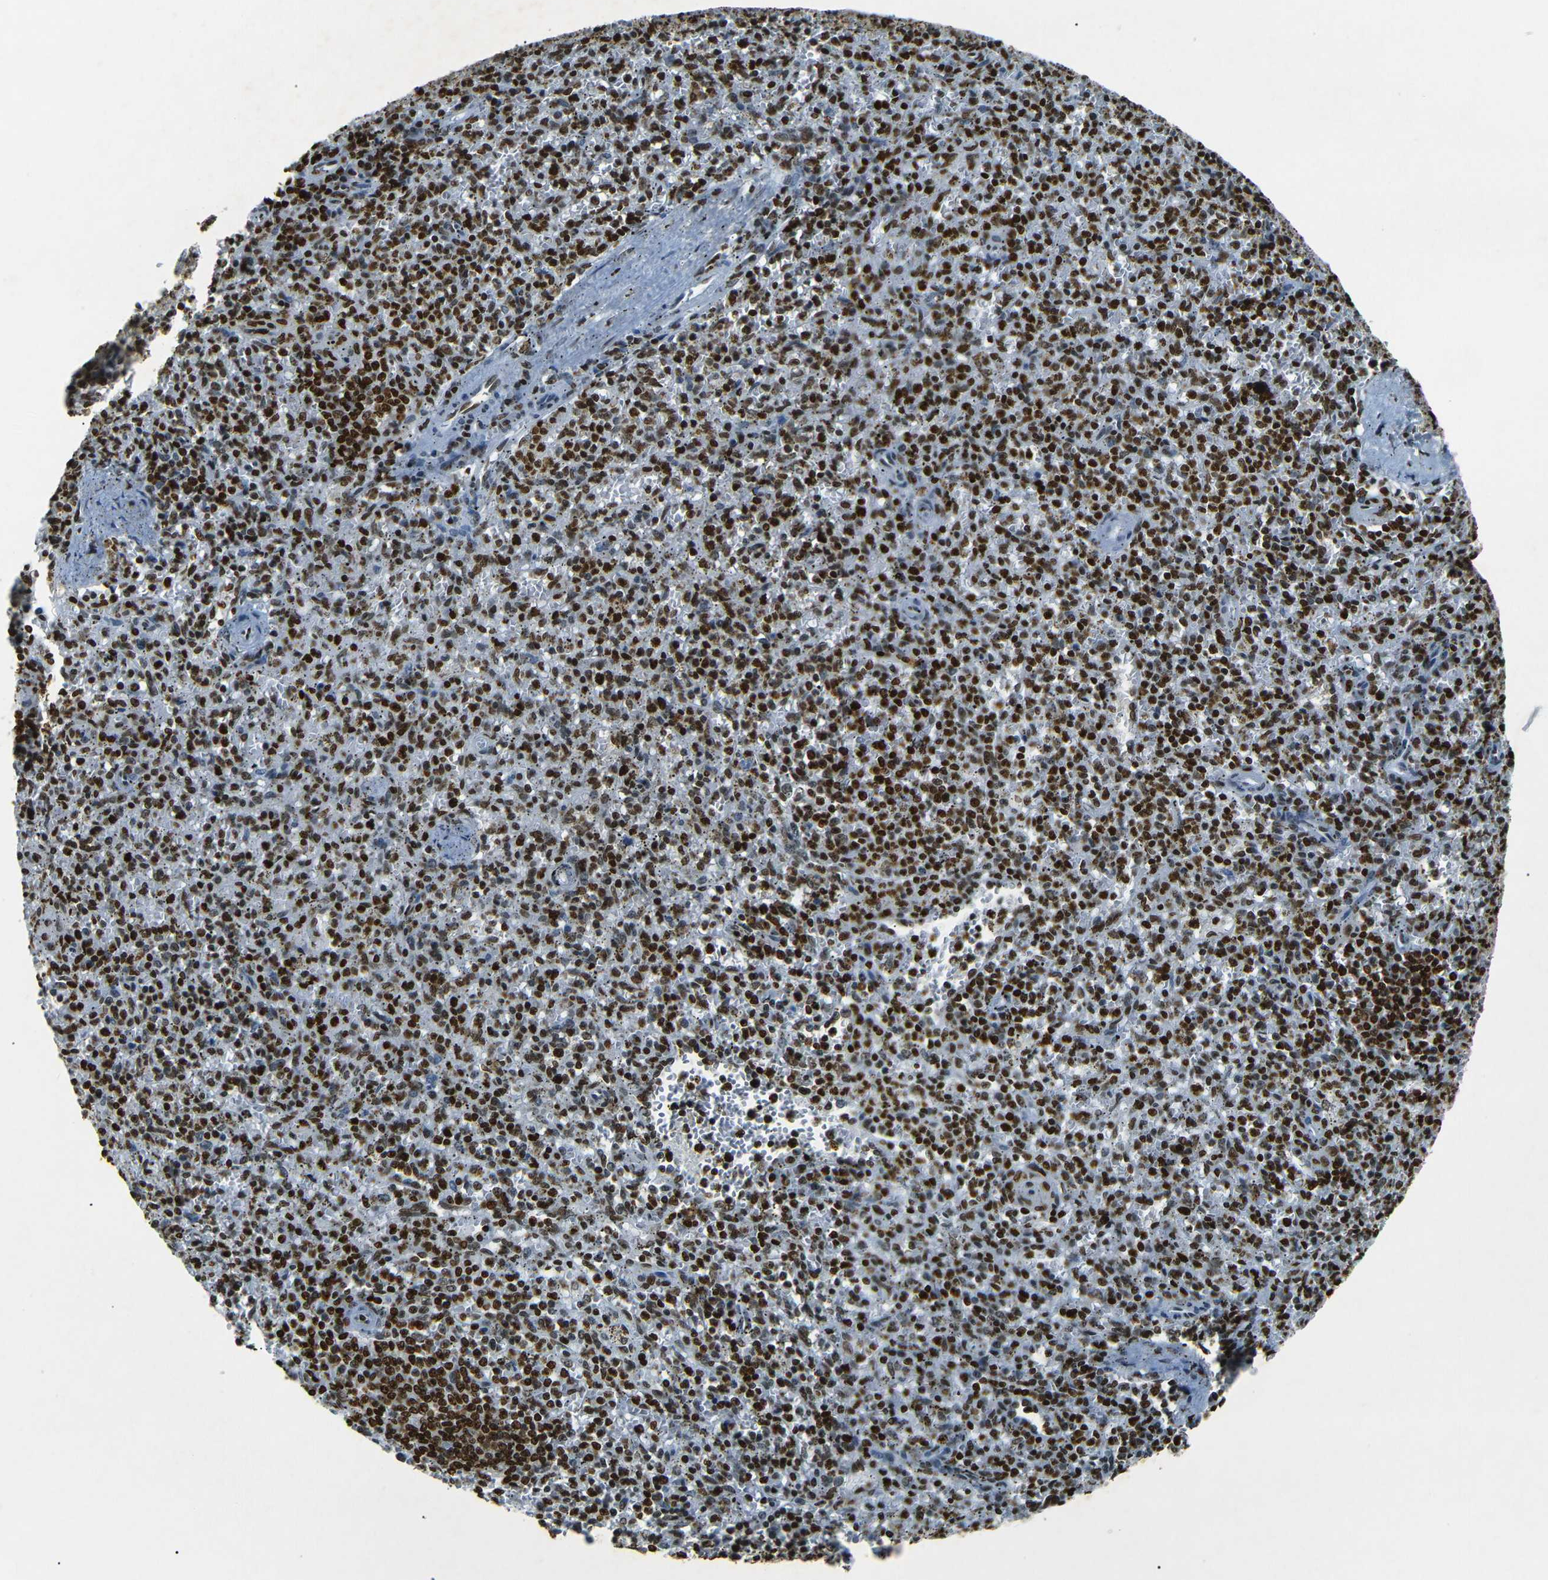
{"staining": {"intensity": "strong", "quantity": ">75%", "location": "nuclear"}, "tissue": "spleen", "cell_type": "Cells in red pulp", "image_type": "normal", "snomed": [{"axis": "morphology", "description": "Normal tissue, NOS"}, {"axis": "topography", "description": "Spleen"}], "caption": "Immunohistochemical staining of benign human spleen shows high levels of strong nuclear expression in about >75% of cells in red pulp.", "gene": "HMGN1", "patient": {"sex": "male", "age": 72}}